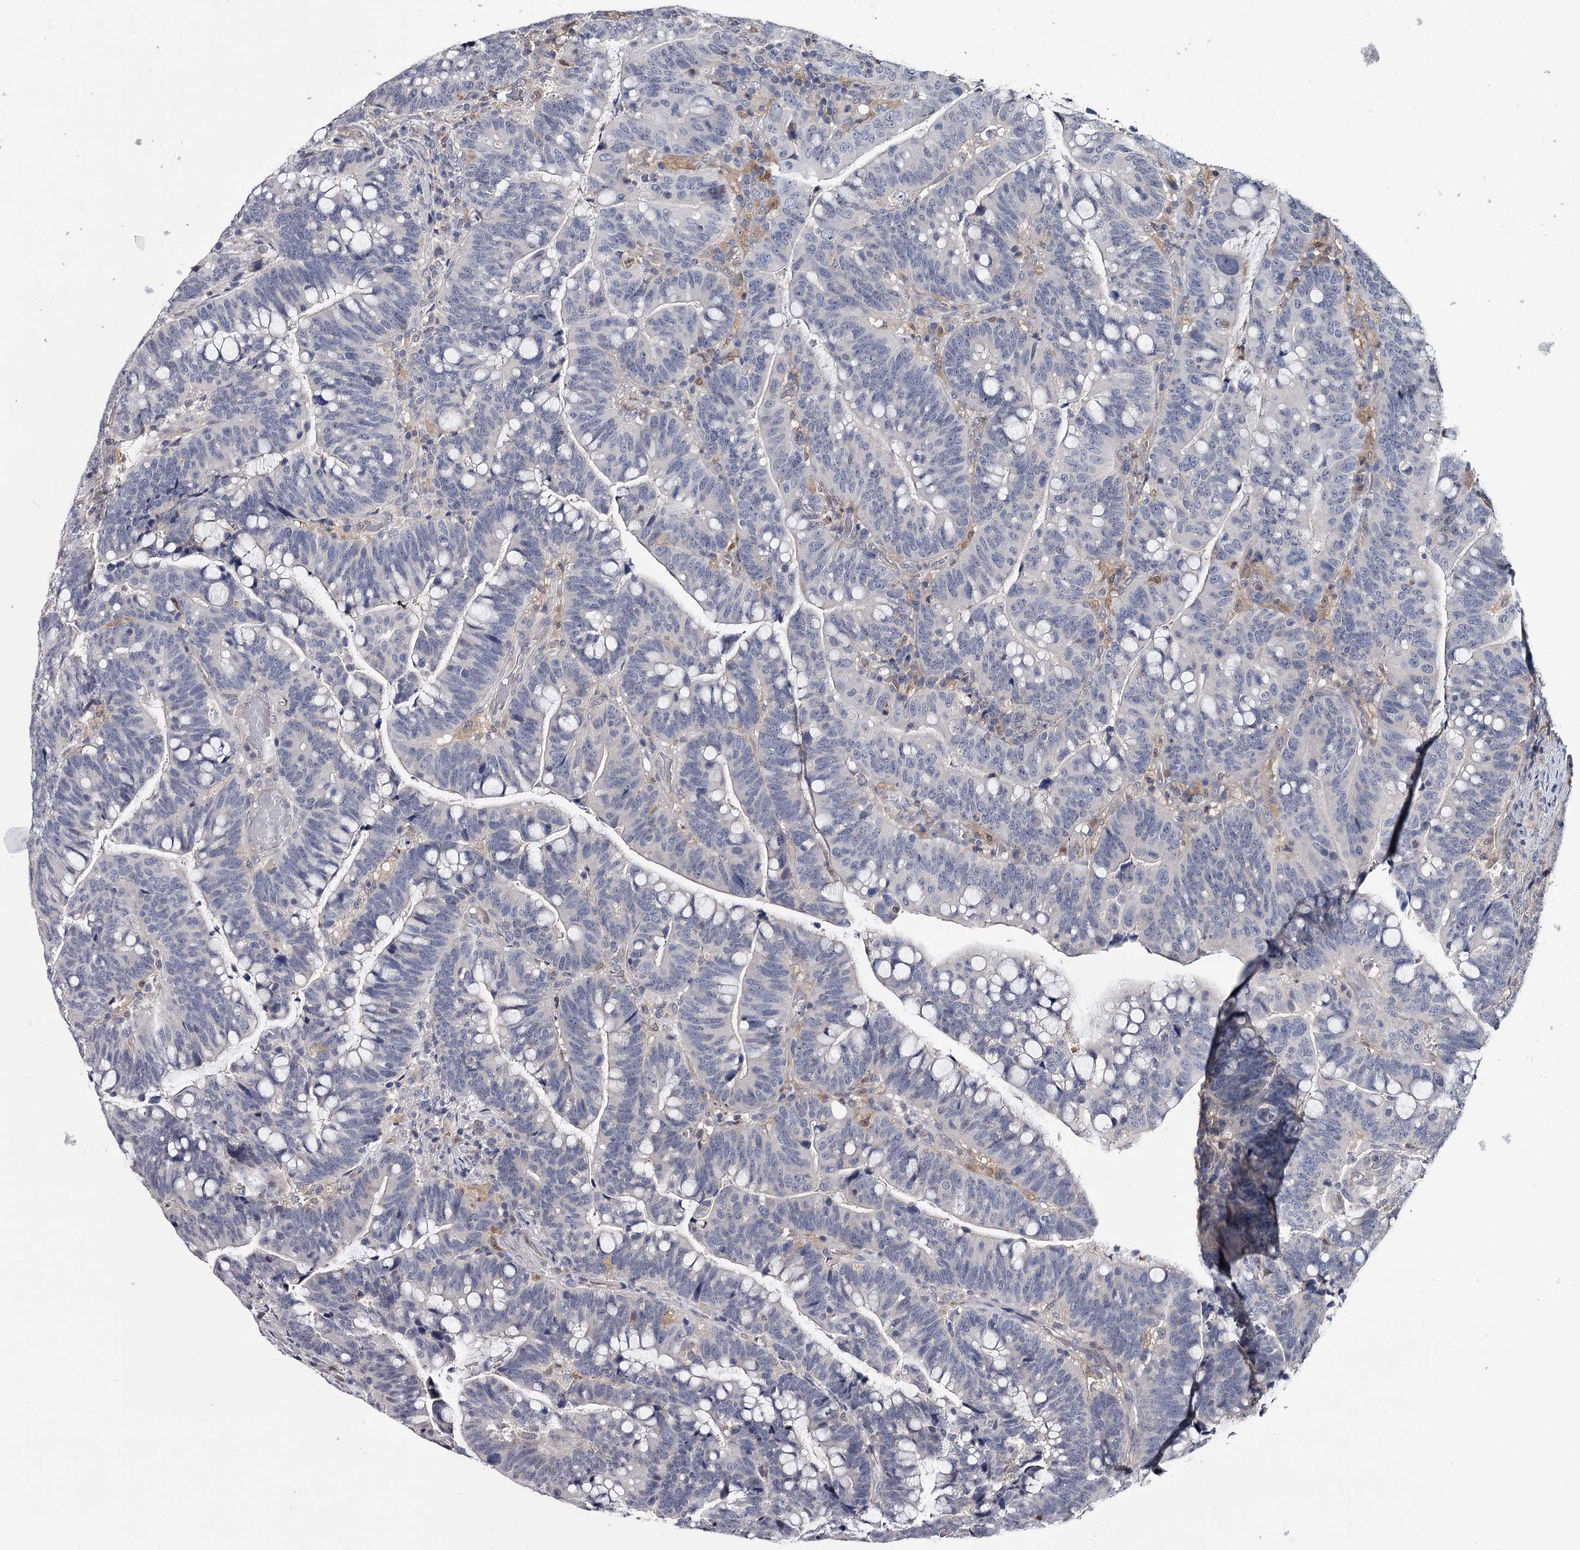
{"staining": {"intensity": "negative", "quantity": "none", "location": "none"}, "tissue": "colorectal cancer", "cell_type": "Tumor cells", "image_type": "cancer", "snomed": [{"axis": "morphology", "description": "Normal tissue, NOS"}, {"axis": "morphology", "description": "Adenocarcinoma, NOS"}, {"axis": "topography", "description": "Colon"}], "caption": "Immunohistochemical staining of colorectal cancer displays no significant staining in tumor cells.", "gene": "GSTO1", "patient": {"sex": "female", "age": 66}}